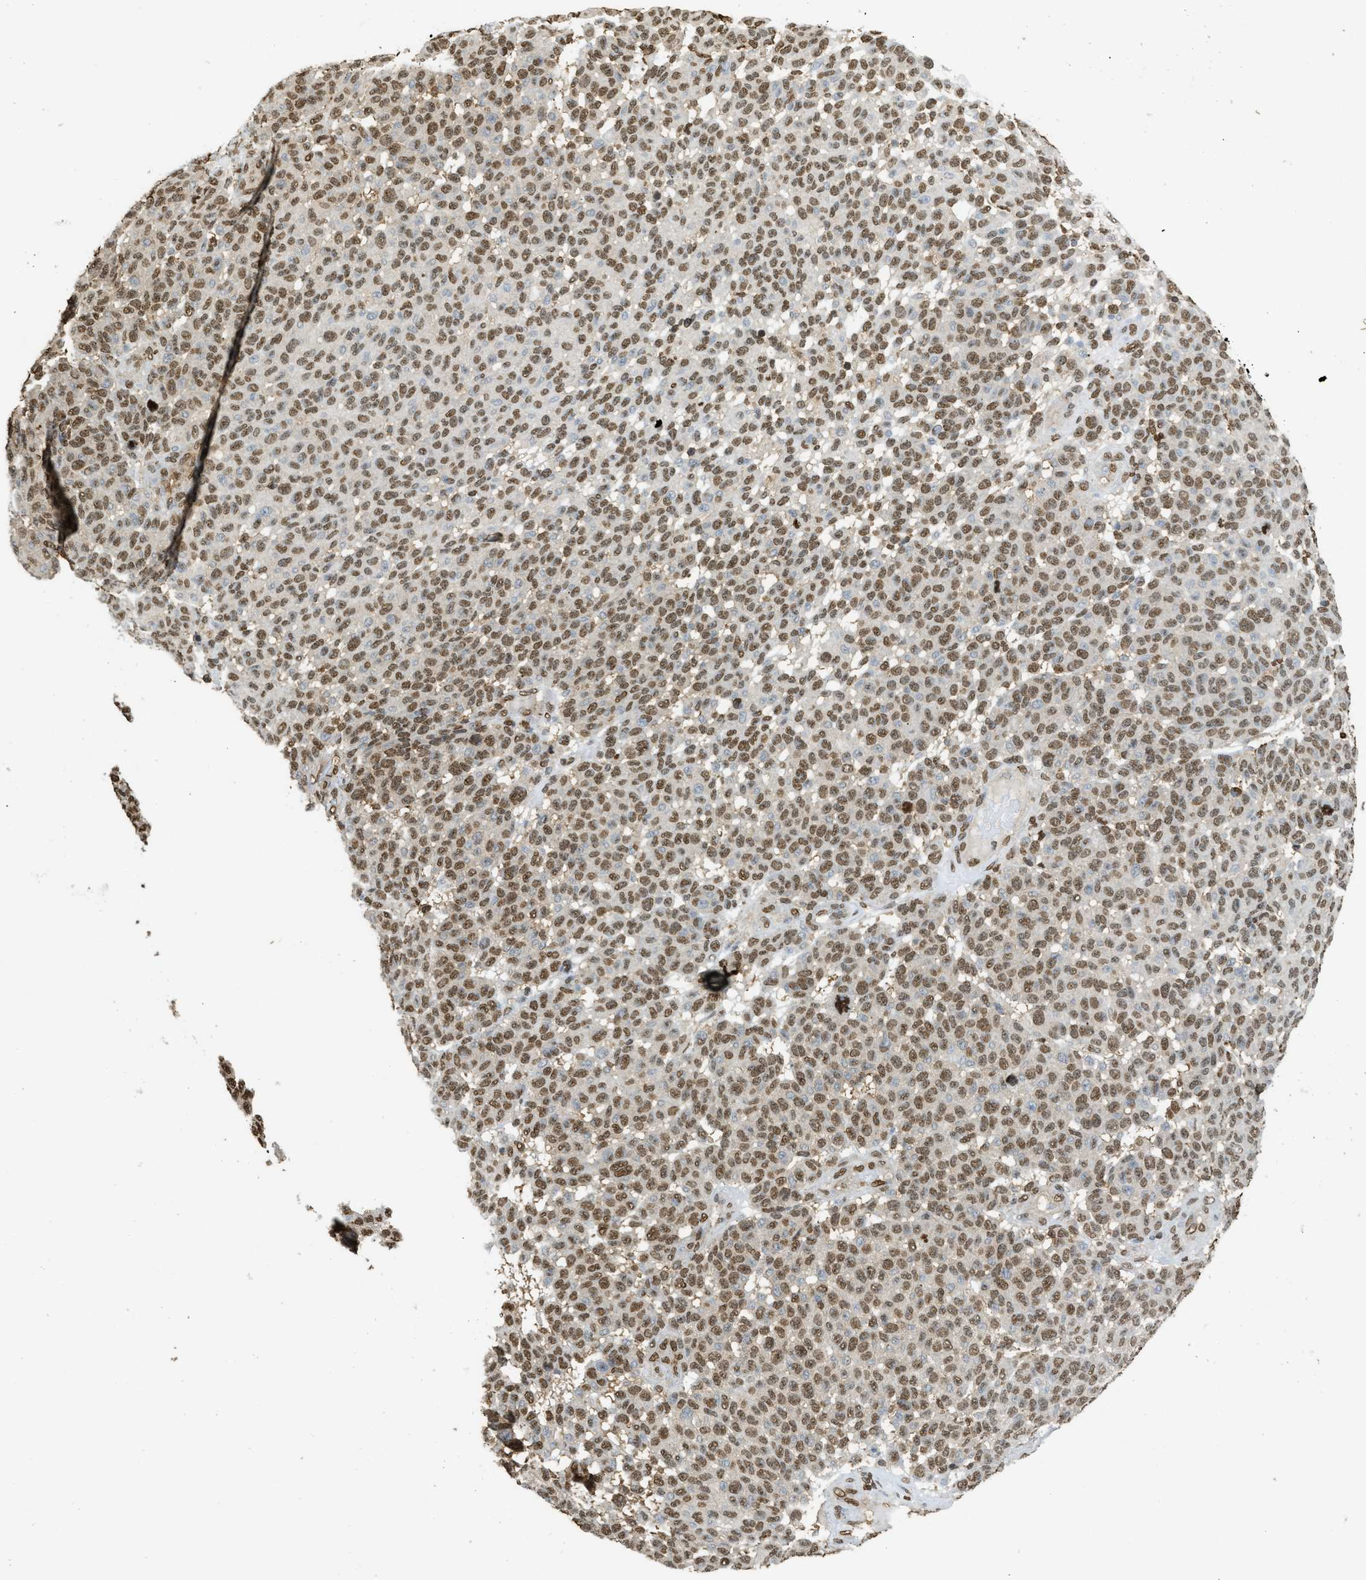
{"staining": {"intensity": "moderate", "quantity": ">75%", "location": "nuclear"}, "tissue": "melanoma", "cell_type": "Tumor cells", "image_type": "cancer", "snomed": [{"axis": "morphology", "description": "Malignant melanoma, NOS"}, {"axis": "topography", "description": "Skin"}], "caption": "Immunohistochemistry (IHC) of human melanoma exhibits medium levels of moderate nuclear expression in approximately >75% of tumor cells.", "gene": "NR5A2", "patient": {"sex": "male", "age": 59}}